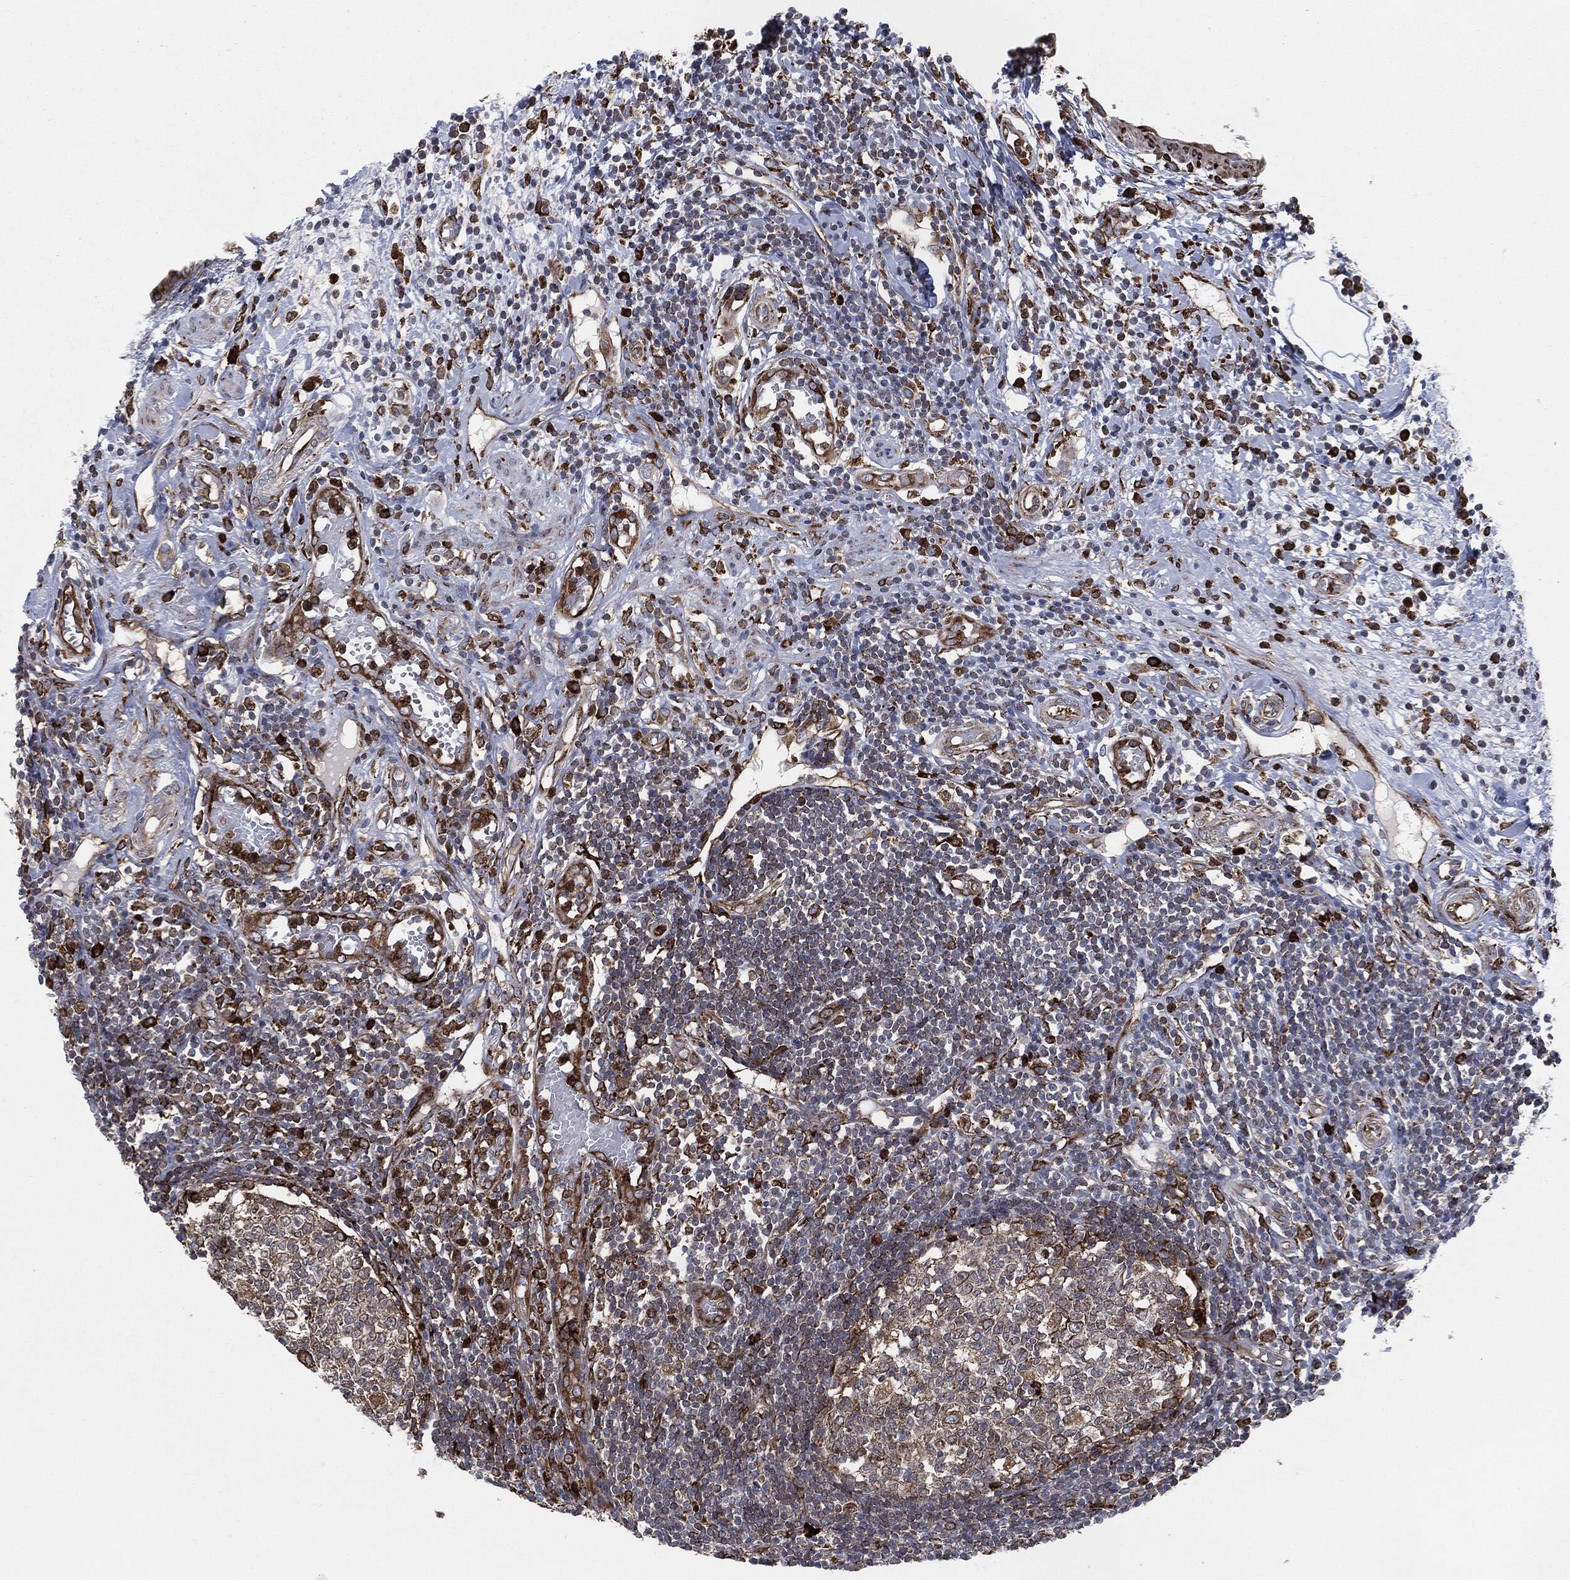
{"staining": {"intensity": "strong", "quantity": ">75%", "location": "cytoplasmic/membranous"}, "tissue": "appendix", "cell_type": "Glandular cells", "image_type": "normal", "snomed": [{"axis": "morphology", "description": "Normal tissue, NOS"}, {"axis": "morphology", "description": "Inflammation, NOS"}, {"axis": "topography", "description": "Appendix"}], "caption": "This micrograph shows immunohistochemistry (IHC) staining of benign appendix, with high strong cytoplasmic/membranous positivity in about >75% of glandular cells.", "gene": "CALR", "patient": {"sex": "male", "age": 16}}